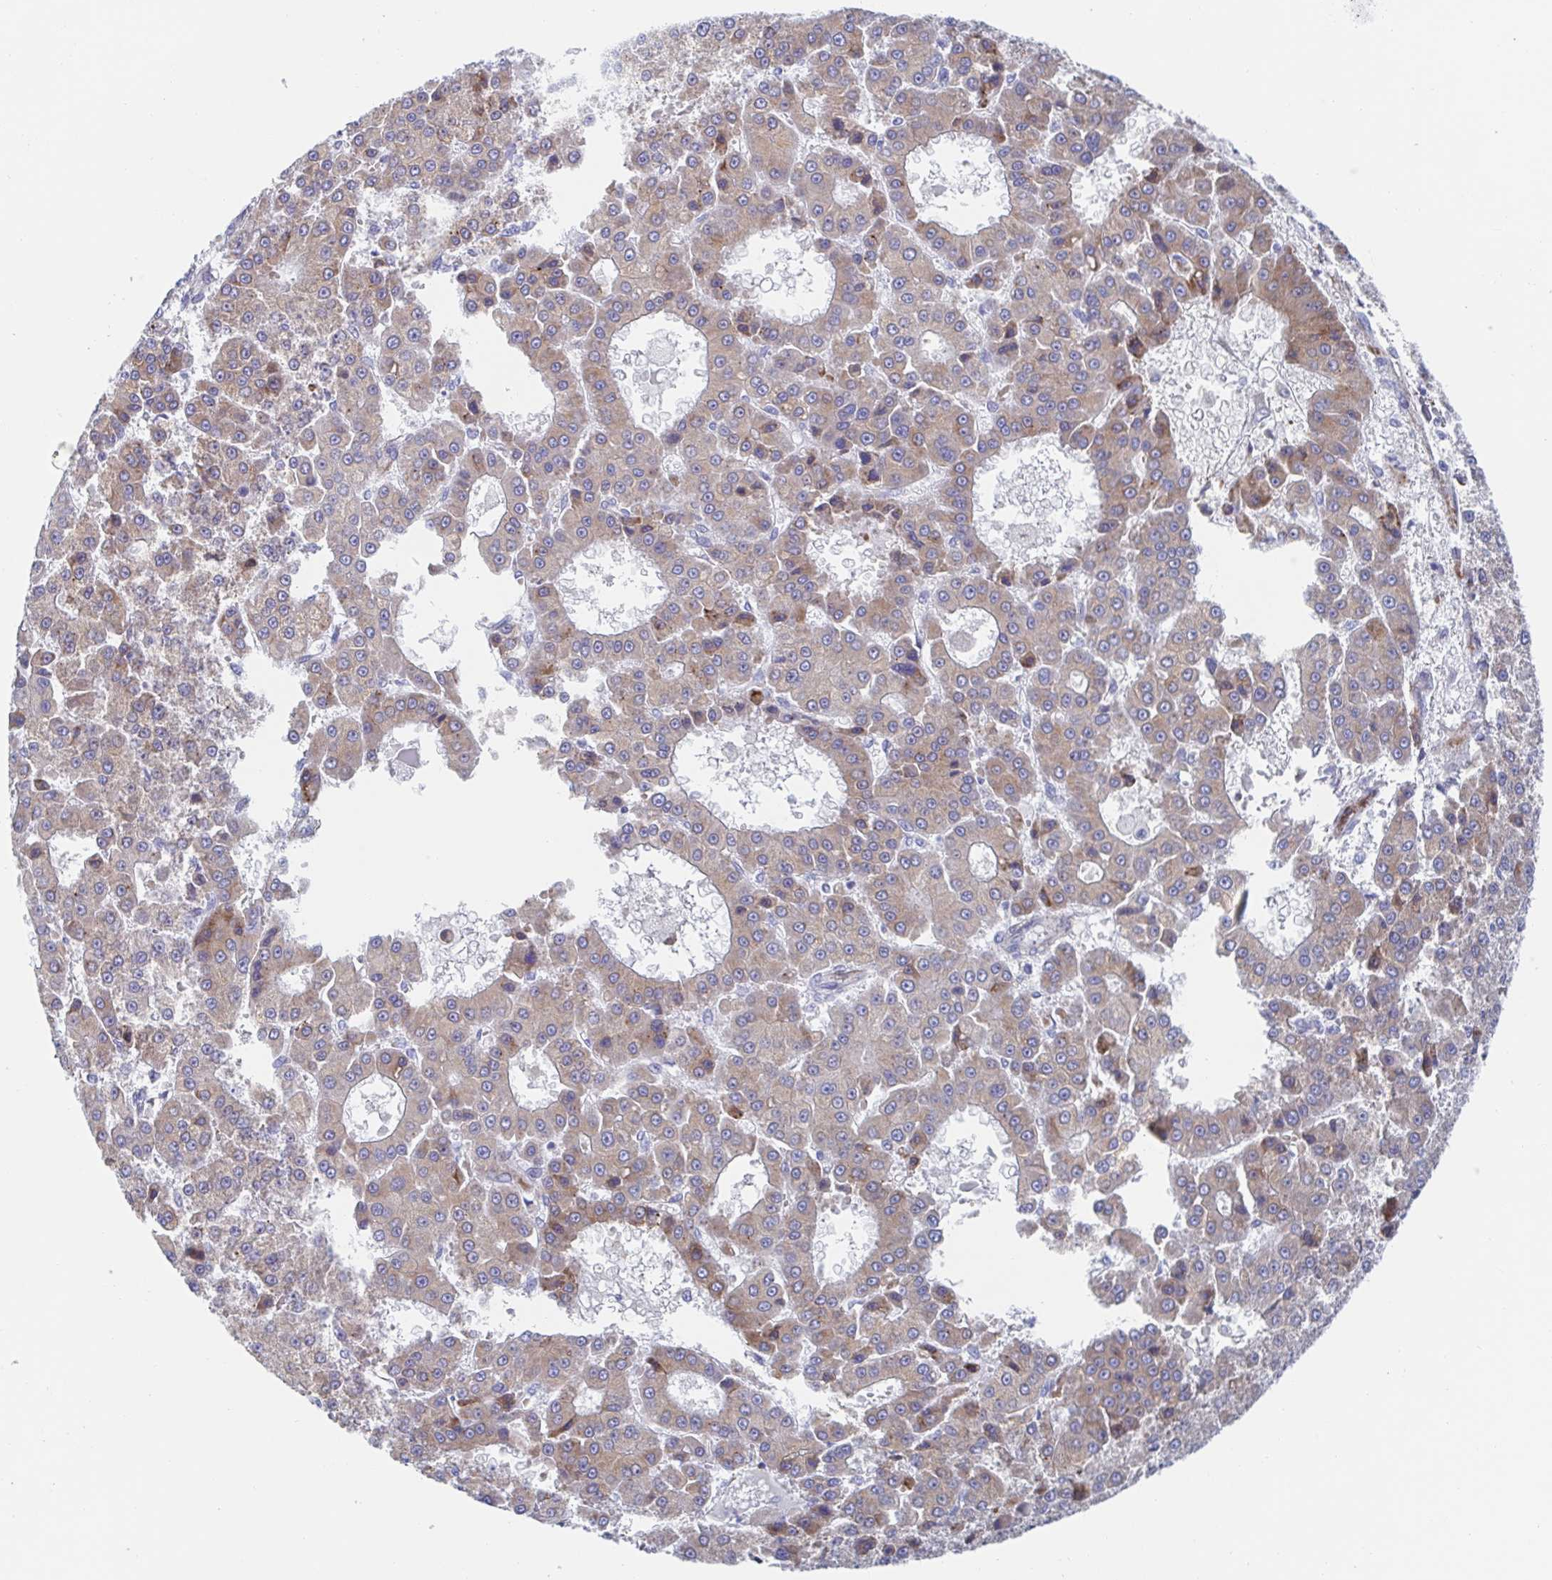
{"staining": {"intensity": "weak", "quantity": "<25%", "location": "cytoplasmic/membranous"}, "tissue": "liver cancer", "cell_type": "Tumor cells", "image_type": "cancer", "snomed": [{"axis": "morphology", "description": "Carcinoma, Hepatocellular, NOS"}, {"axis": "topography", "description": "Liver"}], "caption": "The image exhibits no significant expression in tumor cells of liver hepatocellular carcinoma.", "gene": "KLC3", "patient": {"sex": "male", "age": 70}}